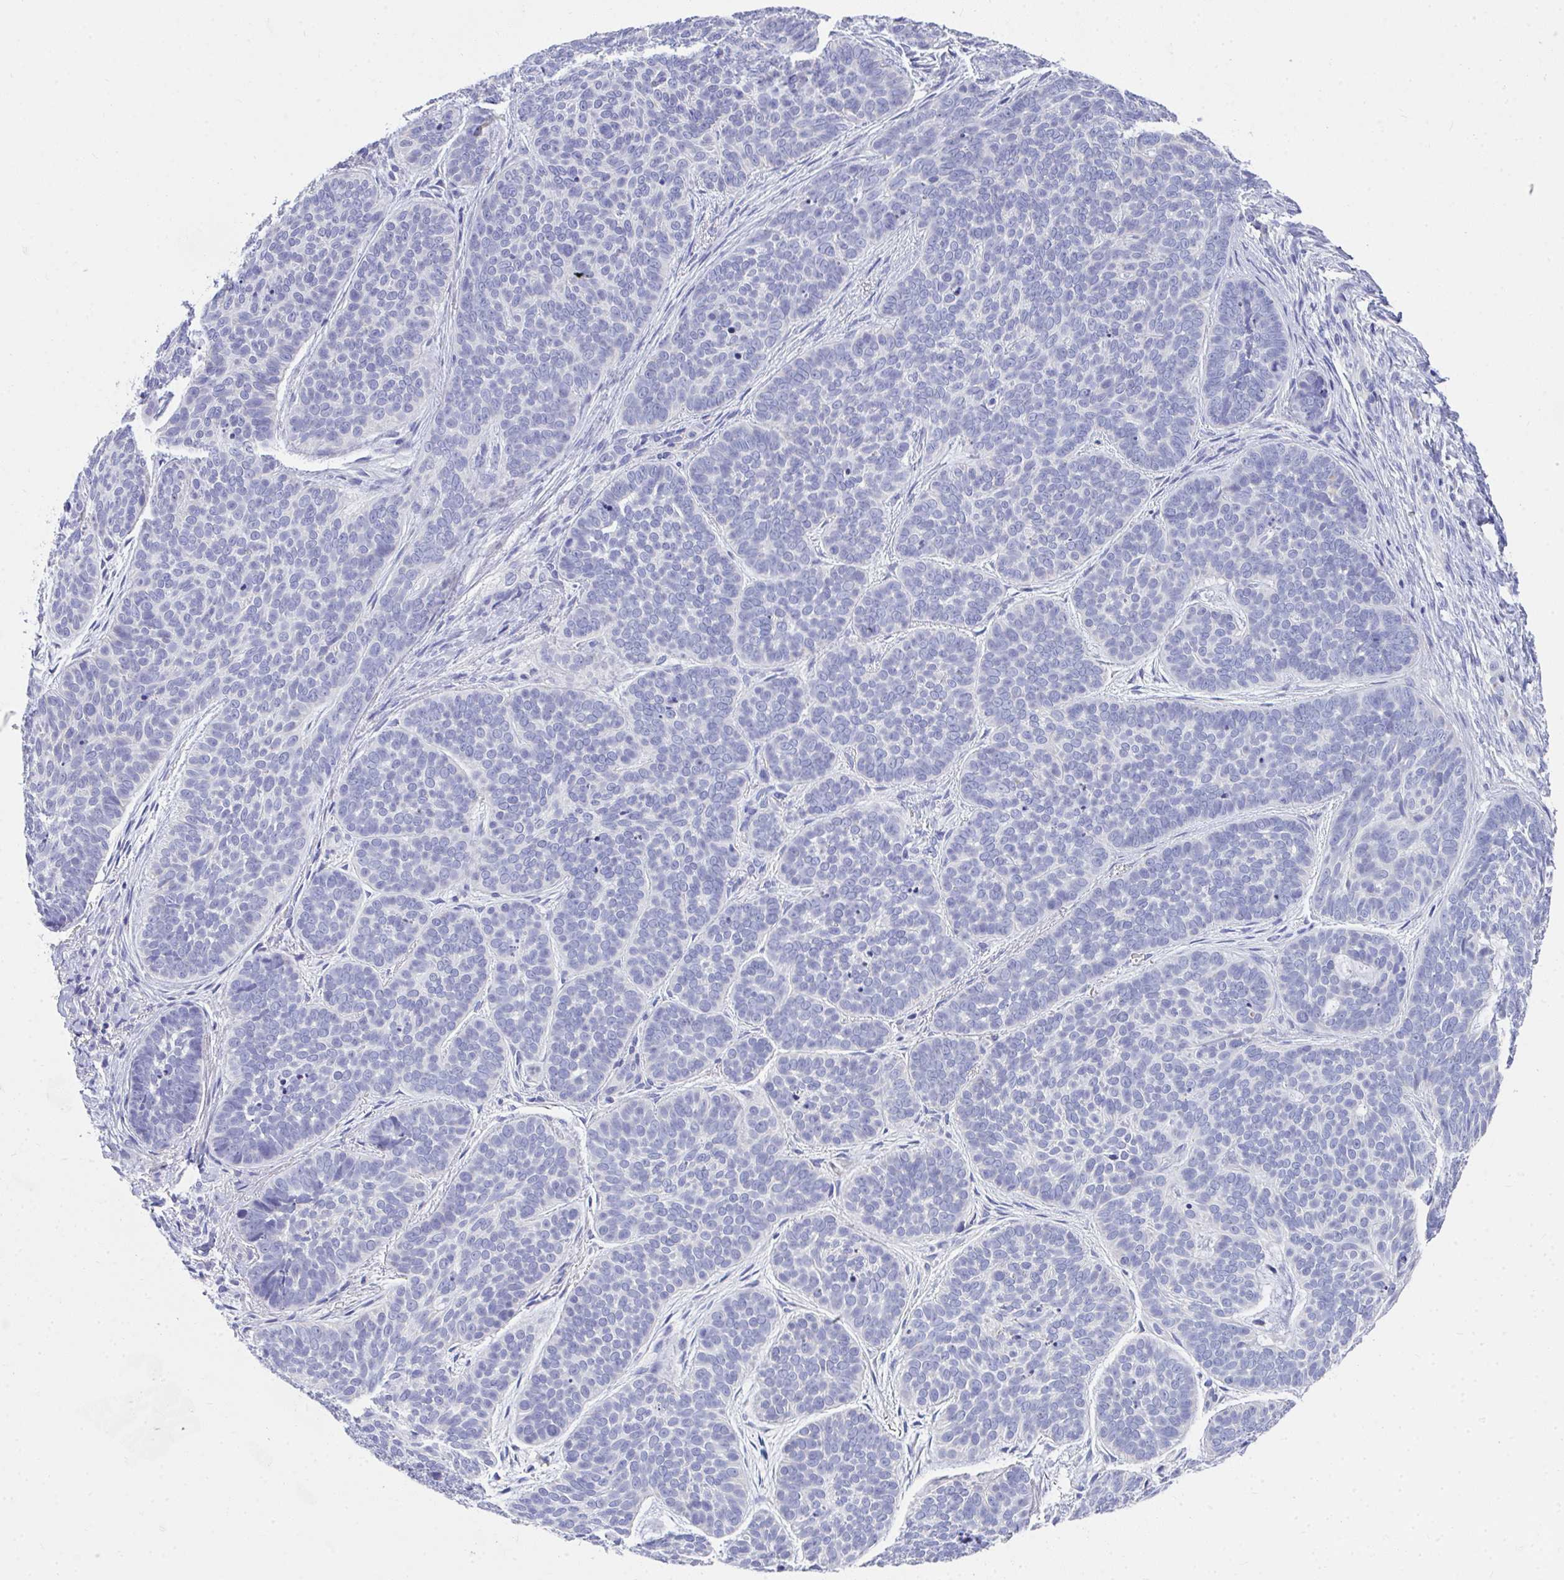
{"staining": {"intensity": "negative", "quantity": "none", "location": "none"}, "tissue": "skin cancer", "cell_type": "Tumor cells", "image_type": "cancer", "snomed": [{"axis": "morphology", "description": "Basal cell carcinoma"}, {"axis": "topography", "description": "Skin"}, {"axis": "topography", "description": "Skin of nose"}], "caption": "This is an immunohistochemistry (IHC) image of human basal cell carcinoma (skin). There is no staining in tumor cells.", "gene": "COA5", "patient": {"sex": "female", "age": 81}}